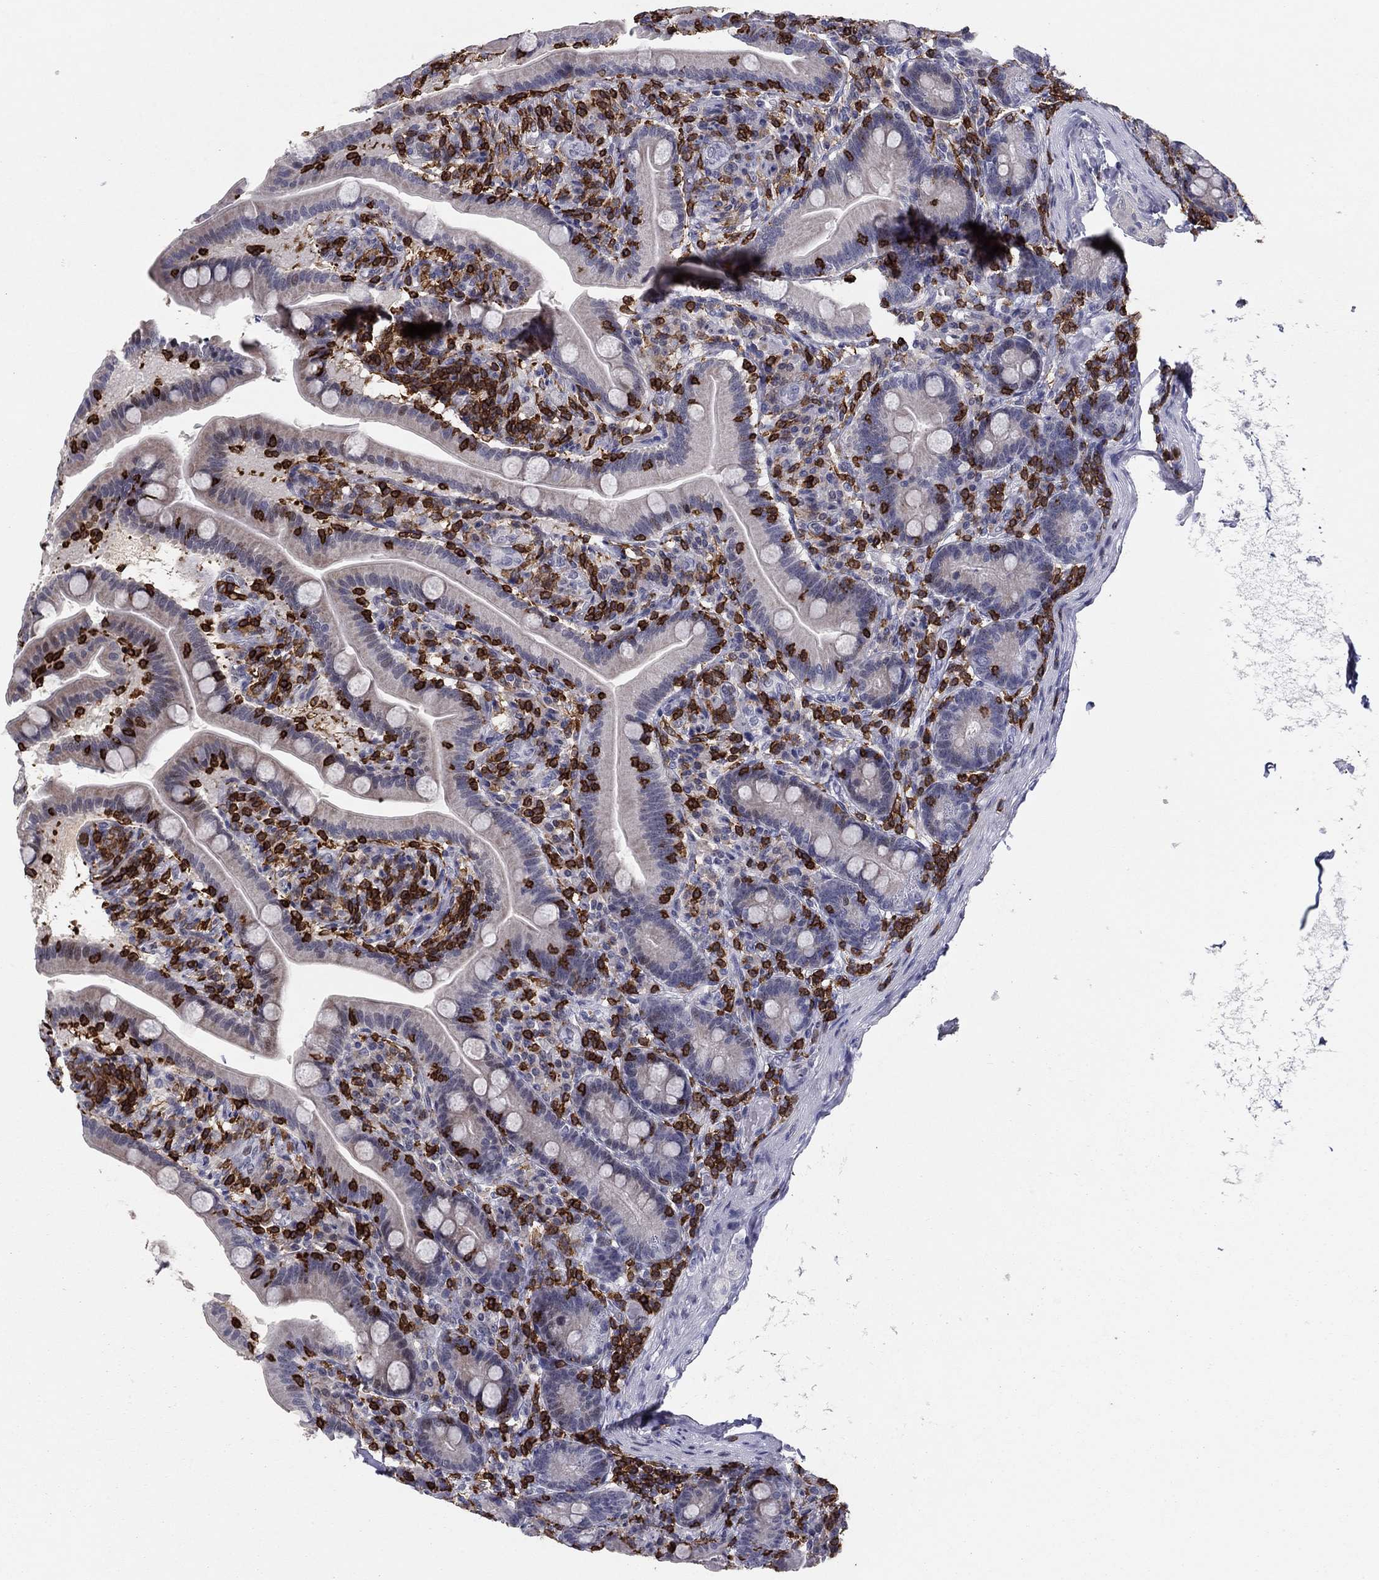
{"staining": {"intensity": "negative", "quantity": "none", "location": "none"}, "tissue": "small intestine", "cell_type": "Glandular cells", "image_type": "normal", "snomed": [{"axis": "morphology", "description": "Normal tissue, NOS"}, {"axis": "topography", "description": "Small intestine"}], "caption": "IHC image of normal small intestine: human small intestine stained with DAB displays no significant protein expression in glandular cells.", "gene": "ARHGAP27", "patient": {"sex": "male", "age": 66}}